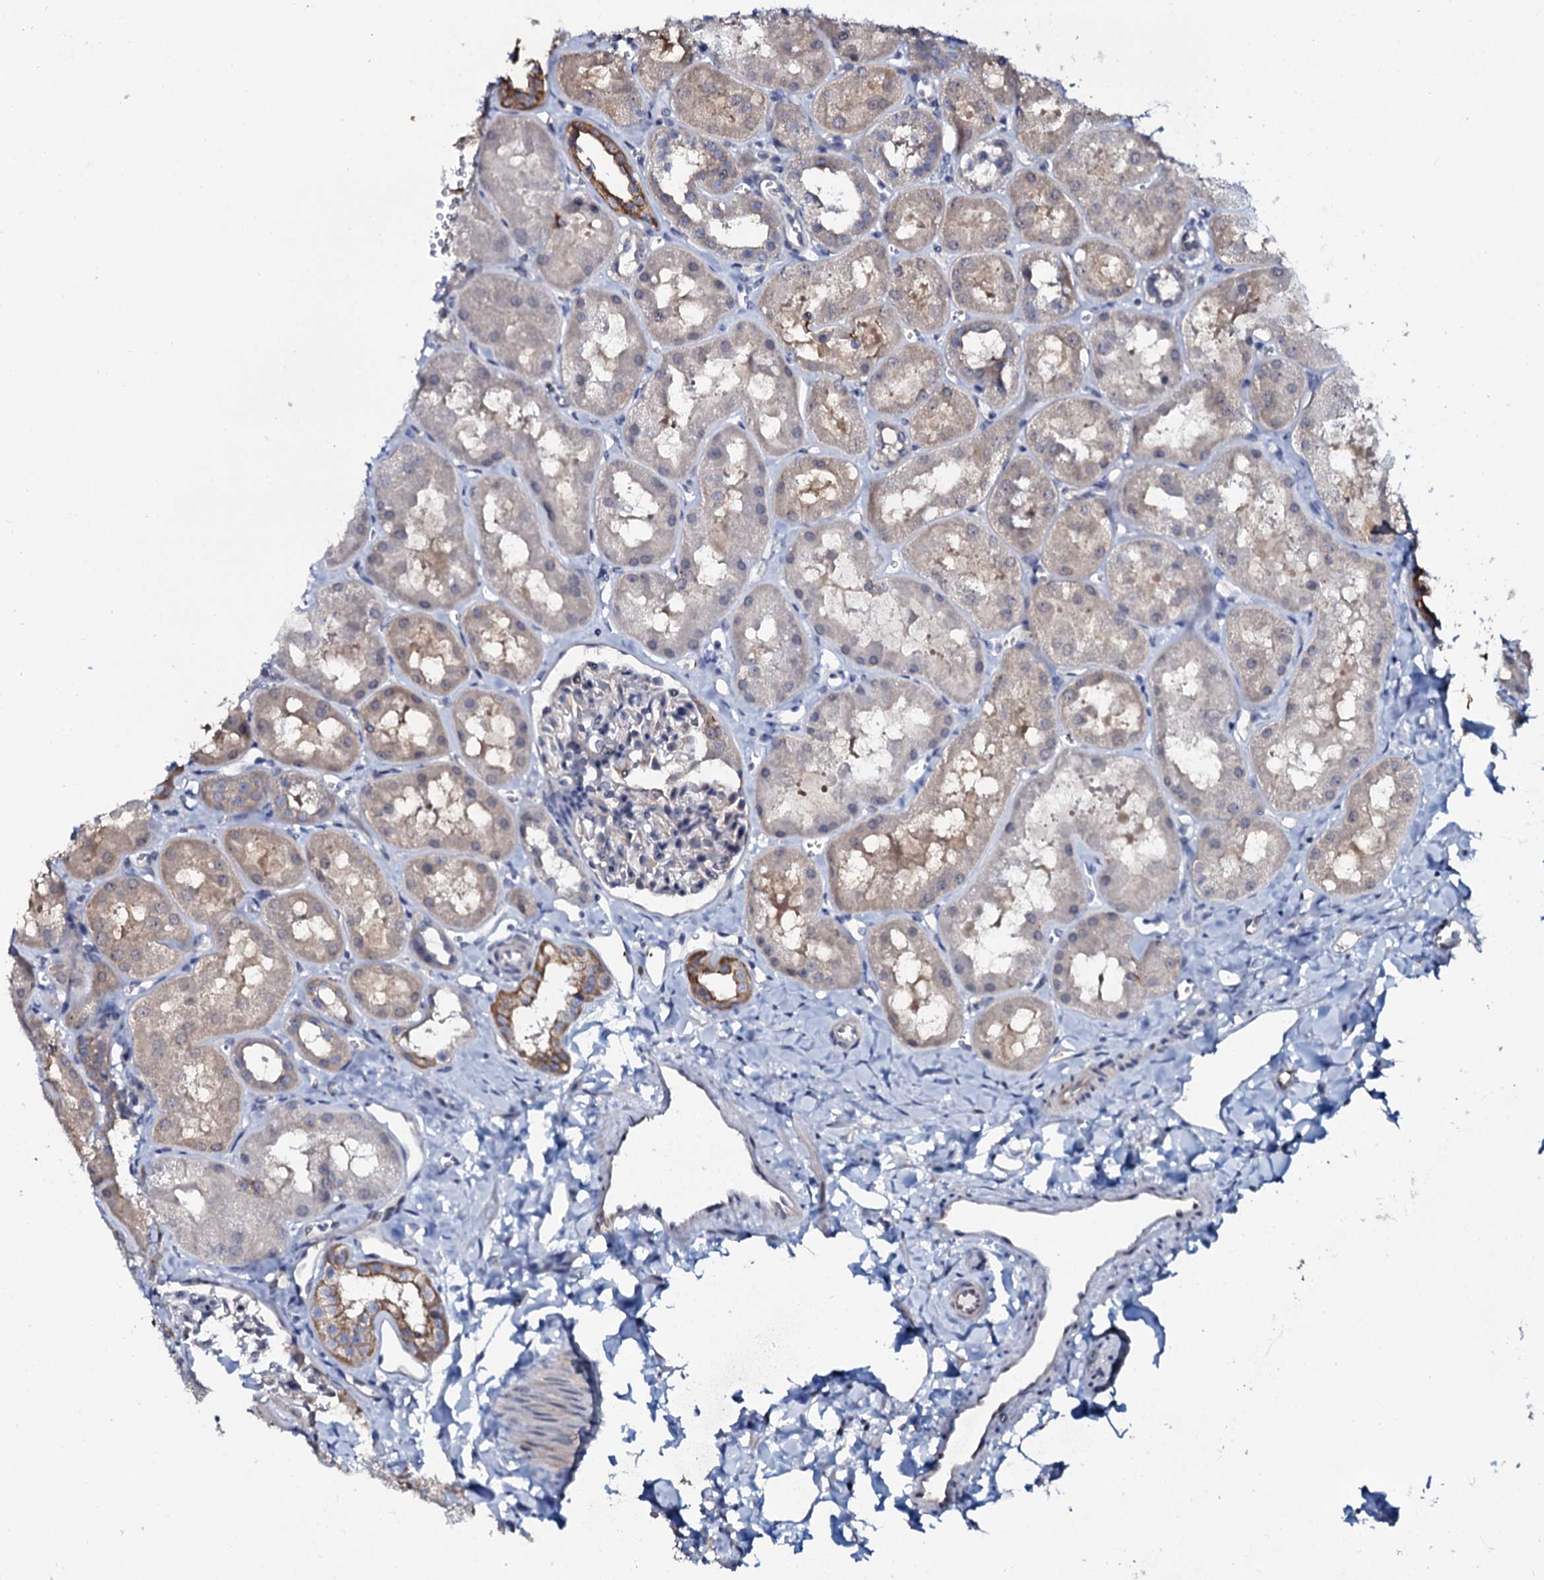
{"staining": {"intensity": "negative", "quantity": "none", "location": "none"}, "tissue": "kidney", "cell_type": "Cells in glomeruli", "image_type": "normal", "snomed": [{"axis": "morphology", "description": "Normal tissue, NOS"}, {"axis": "topography", "description": "Kidney"}, {"axis": "topography", "description": "Urinary bladder"}], "caption": "Immunohistochemistry micrograph of unremarkable human kidney stained for a protein (brown), which shows no positivity in cells in glomeruli.", "gene": "C10orf88", "patient": {"sex": "male", "age": 16}}